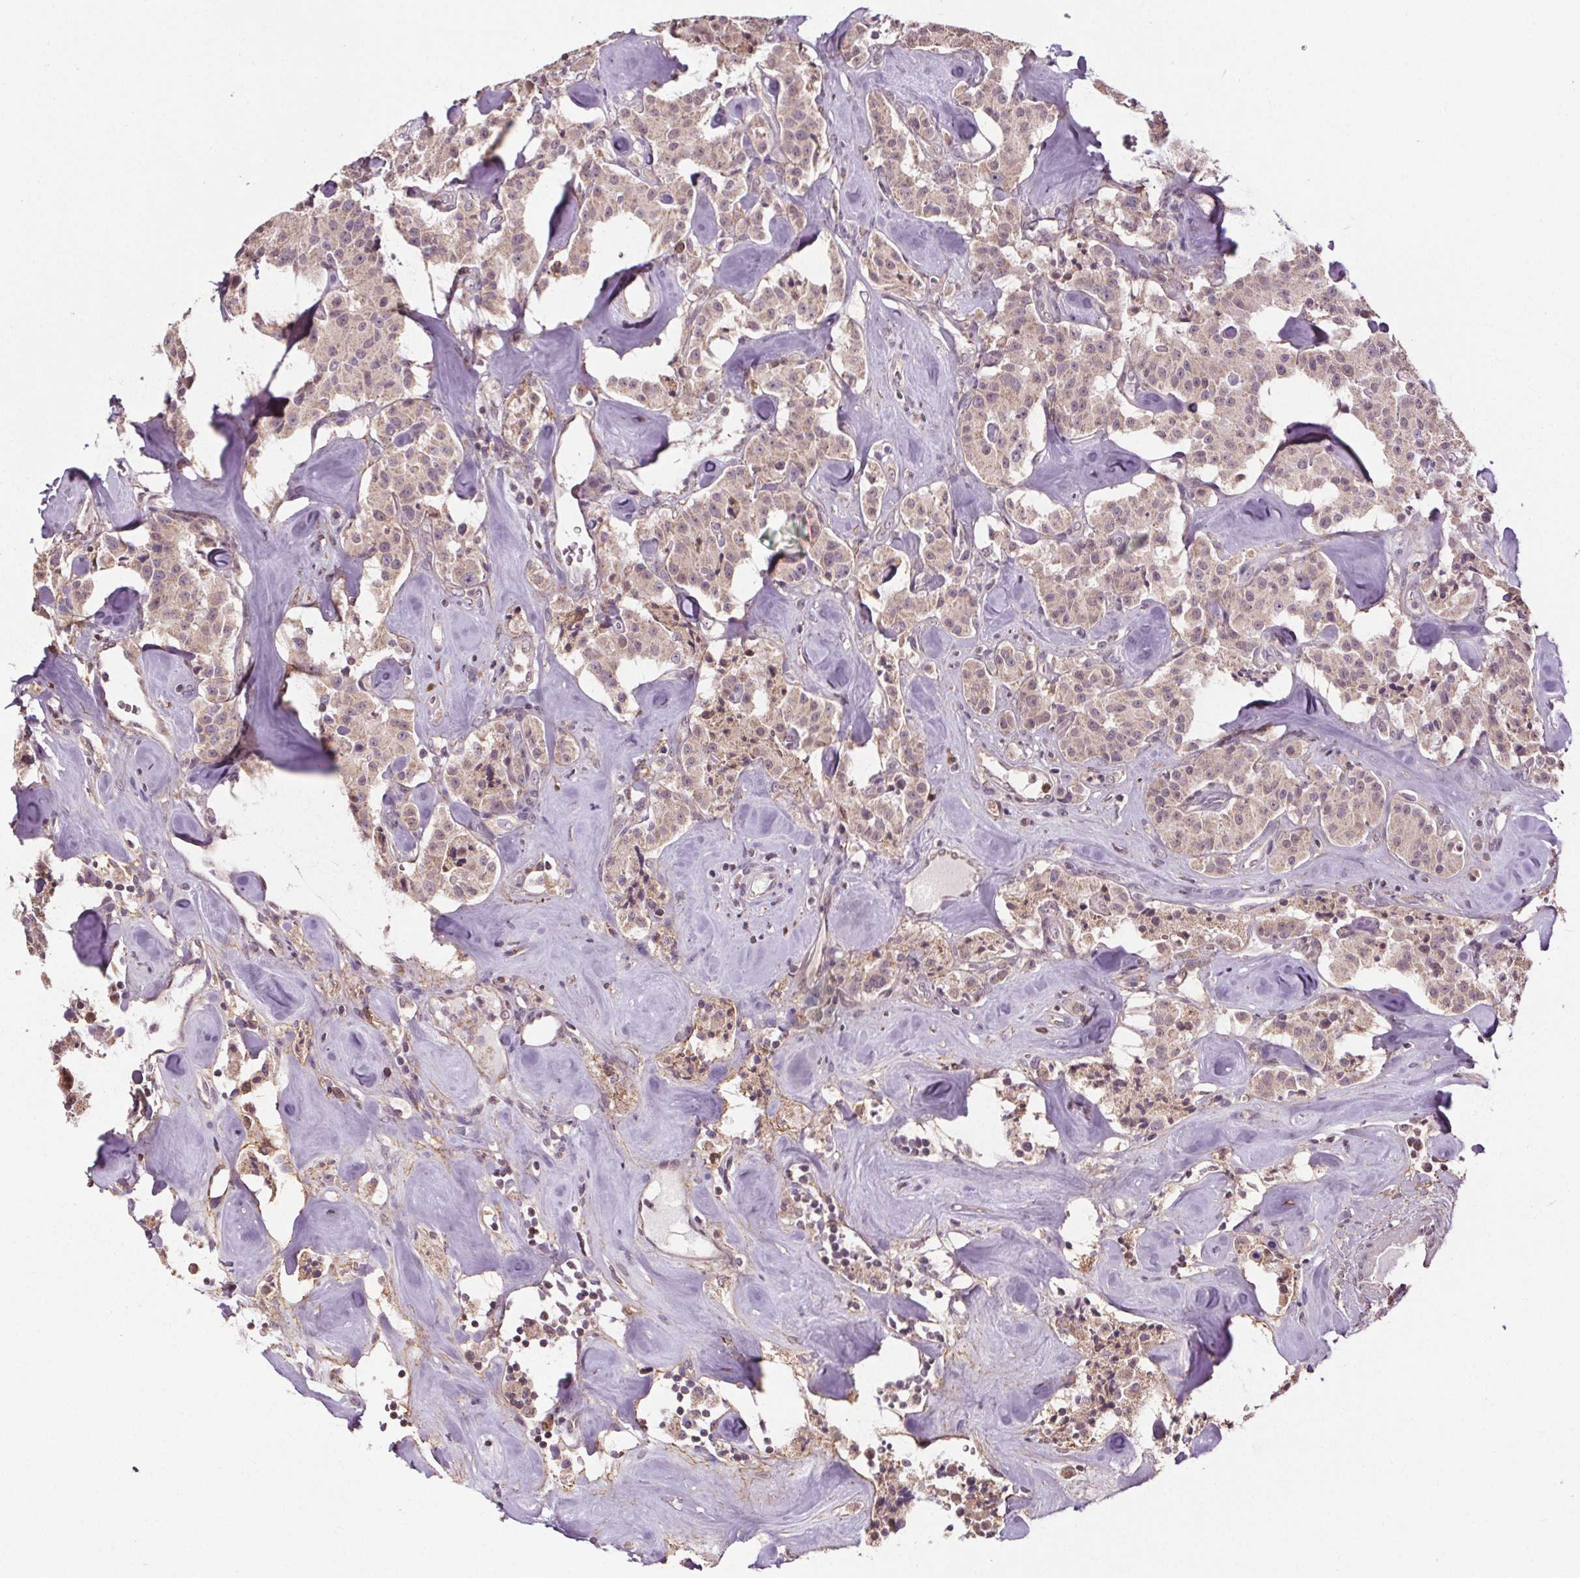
{"staining": {"intensity": "negative", "quantity": "none", "location": "none"}, "tissue": "carcinoid", "cell_type": "Tumor cells", "image_type": "cancer", "snomed": [{"axis": "morphology", "description": "Carcinoid, malignant, NOS"}, {"axis": "topography", "description": "Pancreas"}], "caption": "The IHC histopathology image has no significant positivity in tumor cells of malignant carcinoid tissue.", "gene": "KIAA0232", "patient": {"sex": "male", "age": 41}}